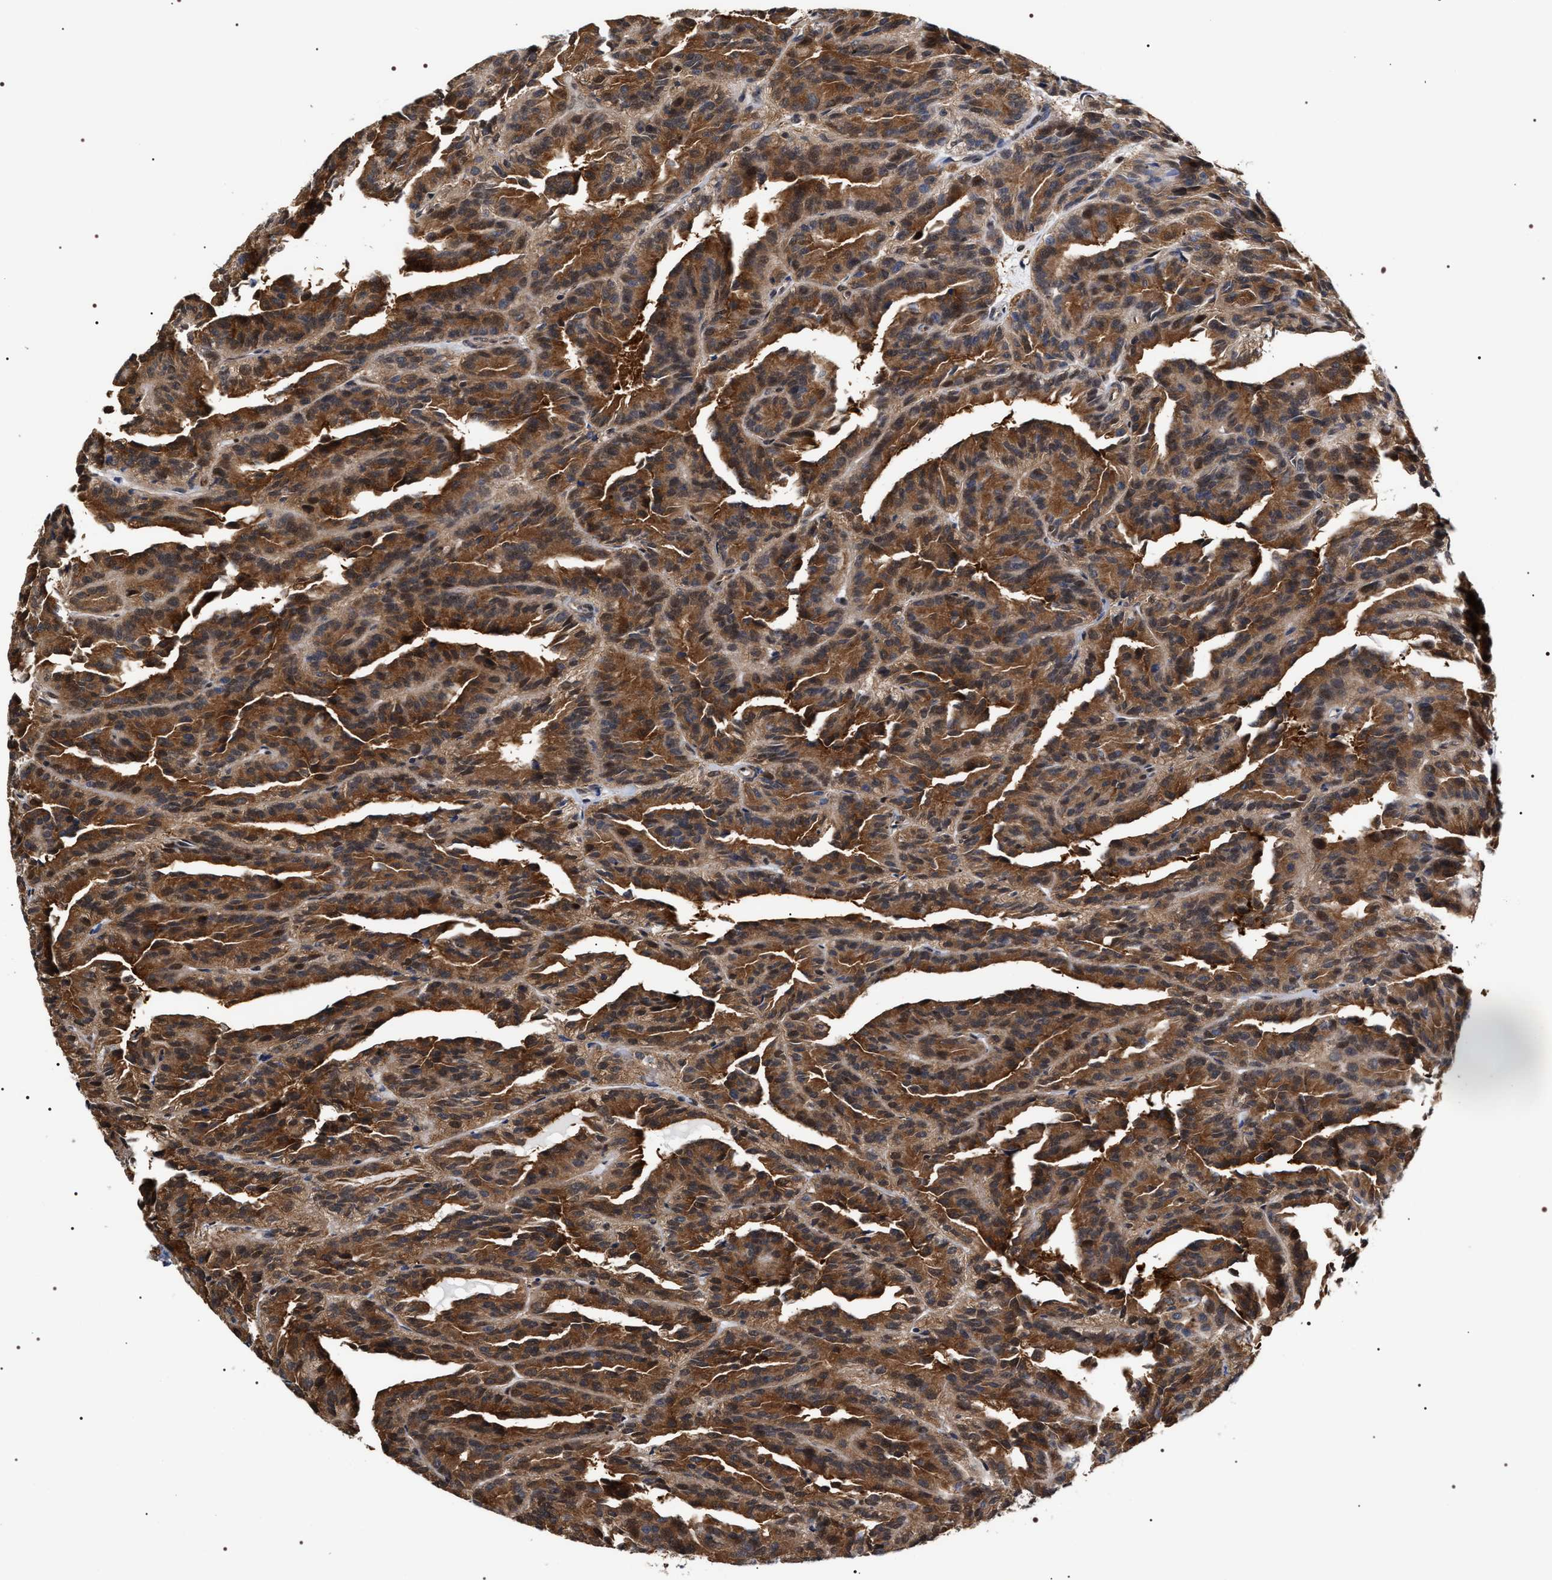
{"staining": {"intensity": "moderate", "quantity": ">75%", "location": "cytoplasmic/membranous,nuclear"}, "tissue": "renal cancer", "cell_type": "Tumor cells", "image_type": "cancer", "snomed": [{"axis": "morphology", "description": "Adenocarcinoma, NOS"}, {"axis": "topography", "description": "Kidney"}], "caption": "Human adenocarcinoma (renal) stained with a brown dye shows moderate cytoplasmic/membranous and nuclear positive staining in about >75% of tumor cells.", "gene": "BAG6", "patient": {"sex": "male", "age": 46}}